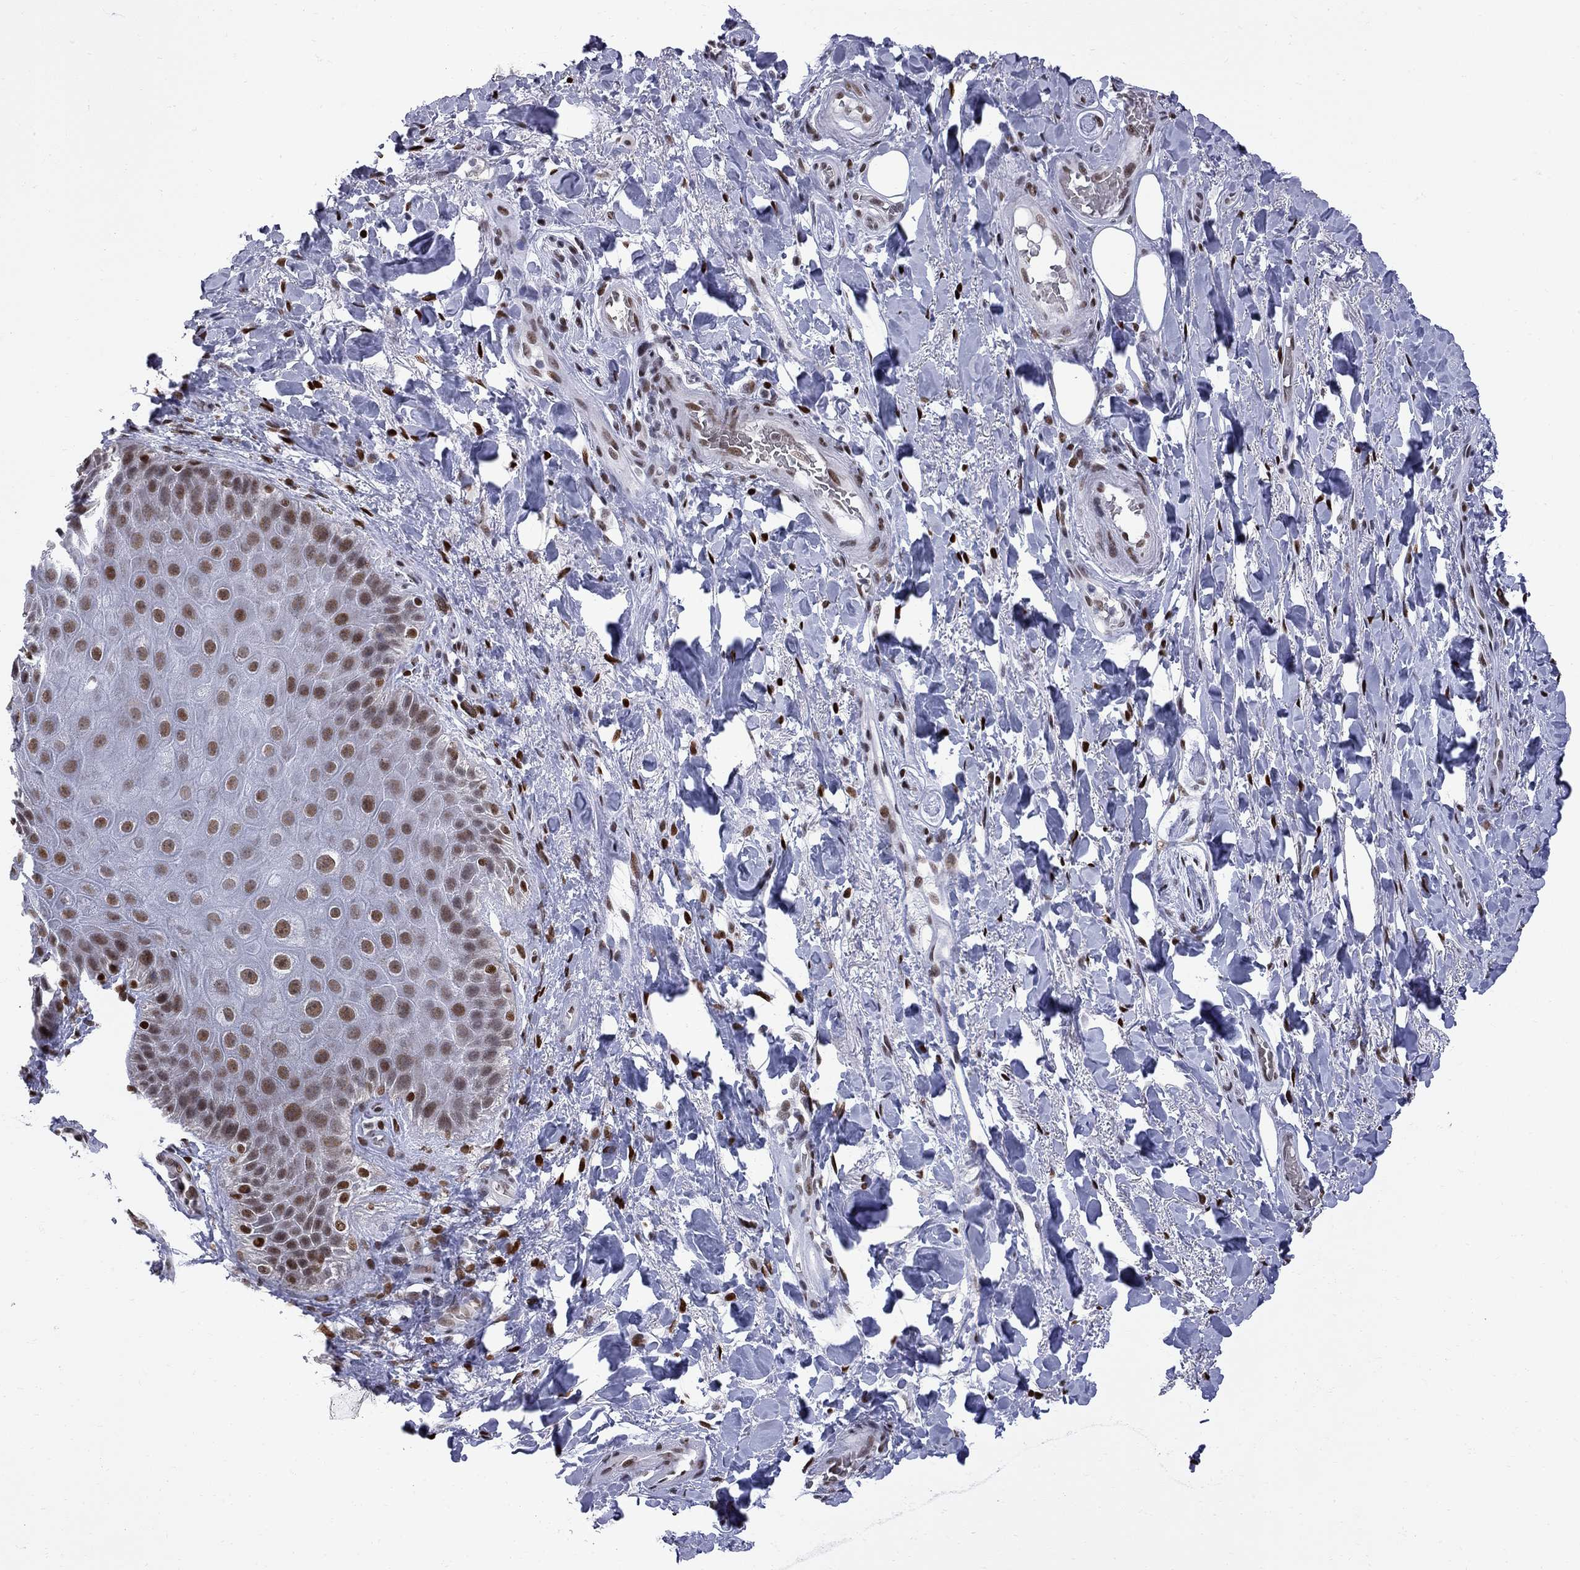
{"staining": {"intensity": "moderate", "quantity": "25%-75%", "location": "nuclear"}, "tissue": "skin", "cell_type": "Epidermal cells", "image_type": "normal", "snomed": [{"axis": "morphology", "description": "Normal tissue, NOS"}, {"axis": "topography", "description": "Anal"}, {"axis": "topography", "description": "Peripheral nerve tissue"}], "caption": "Epidermal cells display medium levels of moderate nuclear staining in about 25%-75% of cells in unremarkable human skin.", "gene": "ZBTB47", "patient": {"sex": "male", "age": 53}}